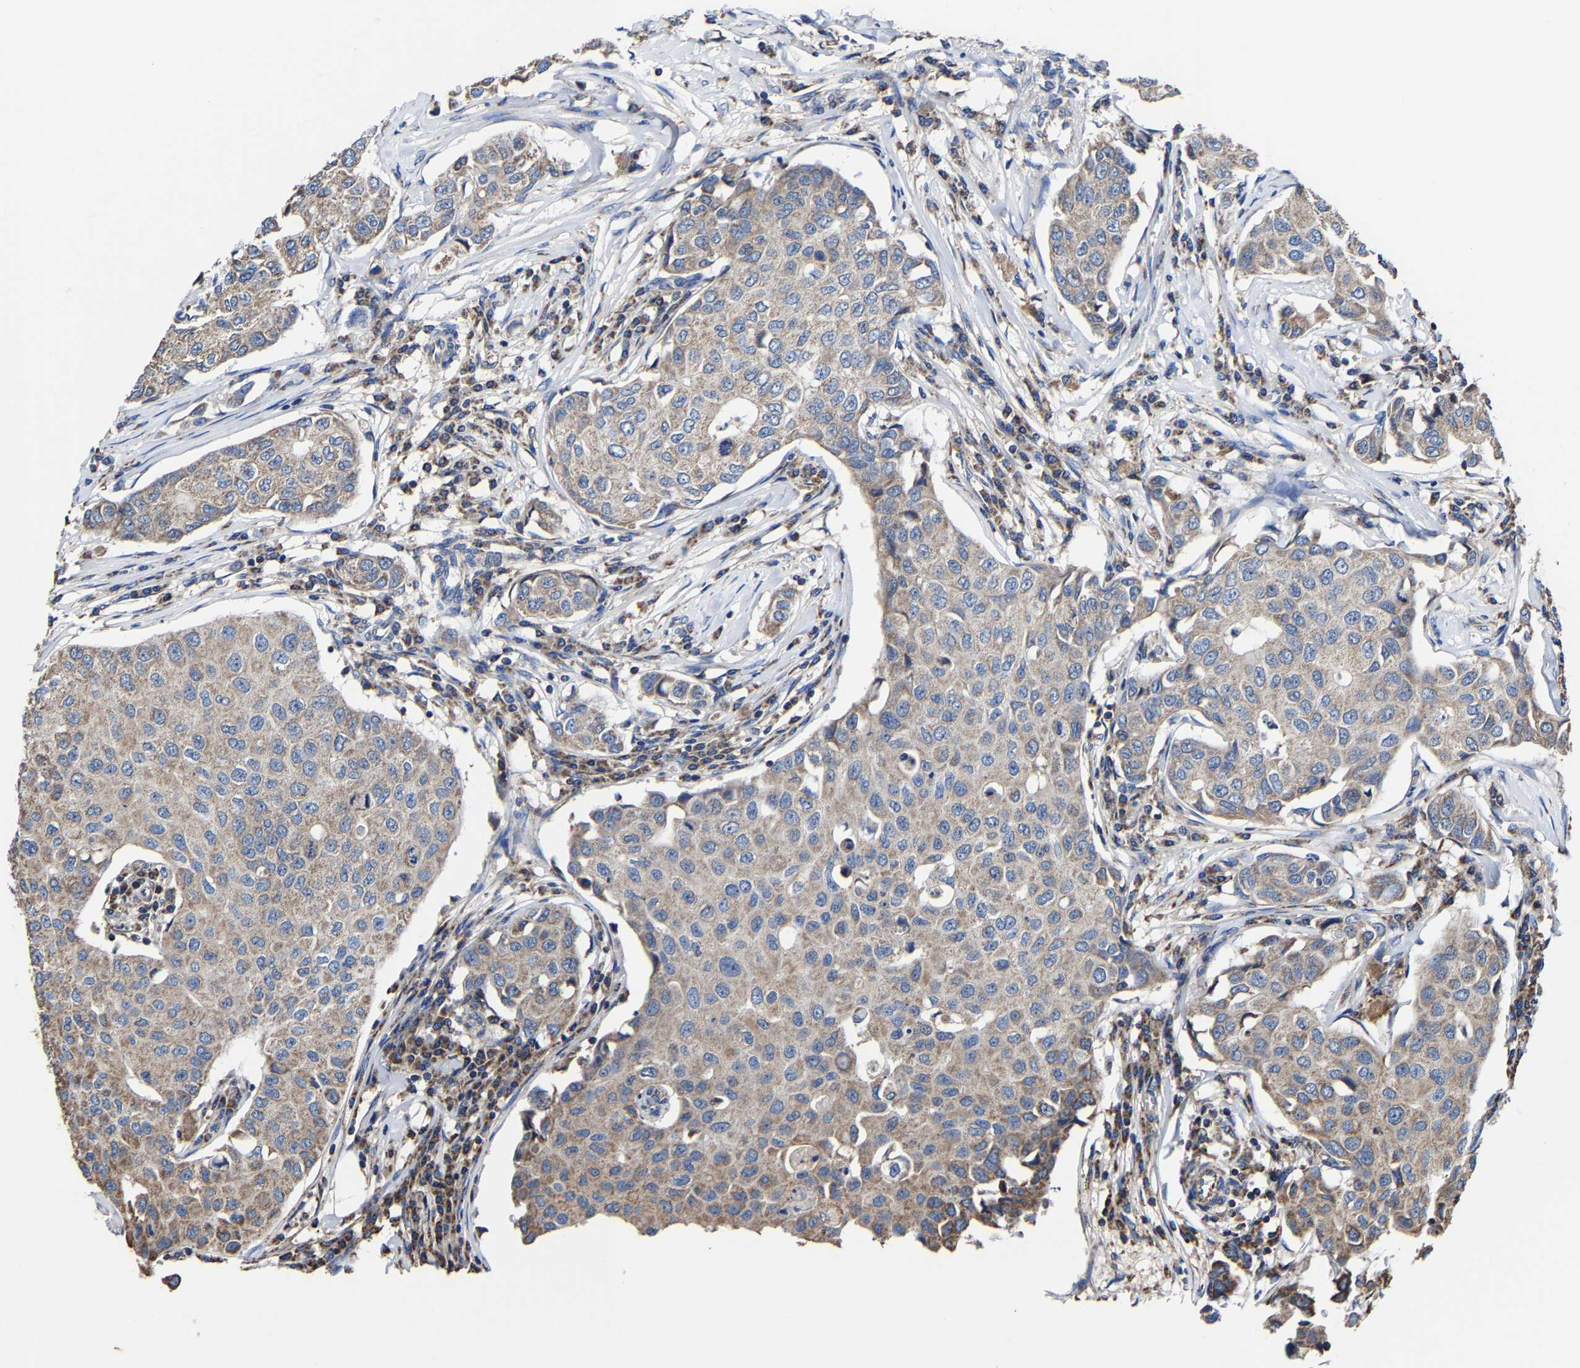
{"staining": {"intensity": "moderate", "quantity": ">75%", "location": "cytoplasmic/membranous"}, "tissue": "breast cancer", "cell_type": "Tumor cells", "image_type": "cancer", "snomed": [{"axis": "morphology", "description": "Duct carcinoma"}, {"axis": "topography", "description": "Breast"}], "caption": "Breast invasive ductal carcinoma stained for a protein (brown) demonstrates moderate cytoplasmic/membranous positive staining in about >75% of tumor cells.", "gene": "ZCCHC7", "patient": {"sex": "female", "age": 80}}